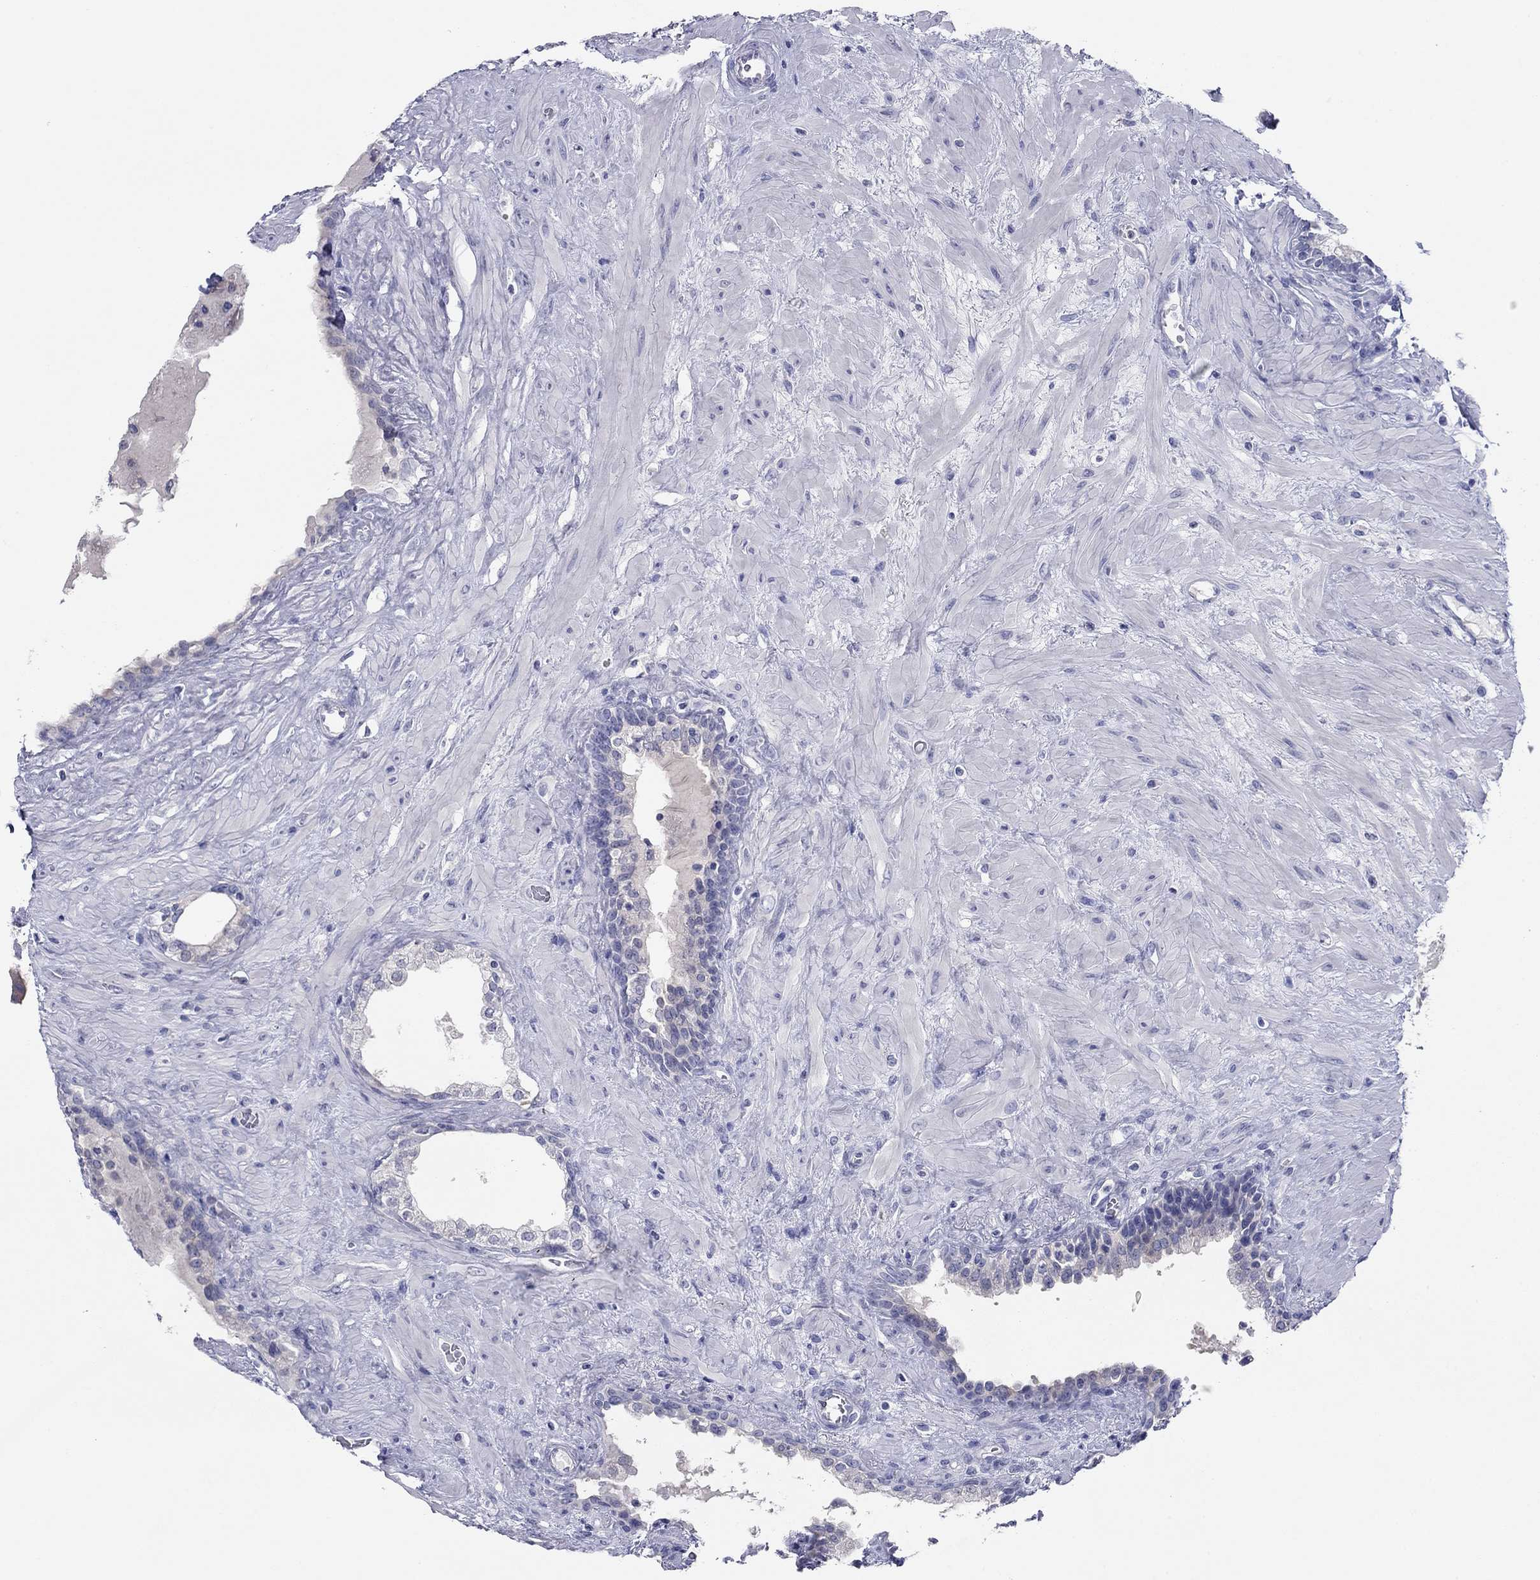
{"staining": {"intensity": "negative", "quantity": "none", "location": "none"}, "tissue": "prostate", "cell_type": "Glandular cells", "image_type": "normal", "snomed": [{"axis": "morphology", "description": "Normal tissue, NOS"}, {"axis": "topography", "description": "Prostate"}], "caption": "Protein analysis of unremarkable prostate demonstrates no significant staining in glandular cells.", "gene": "PLS1", "patient": {"sex": "male", "age": 63}}